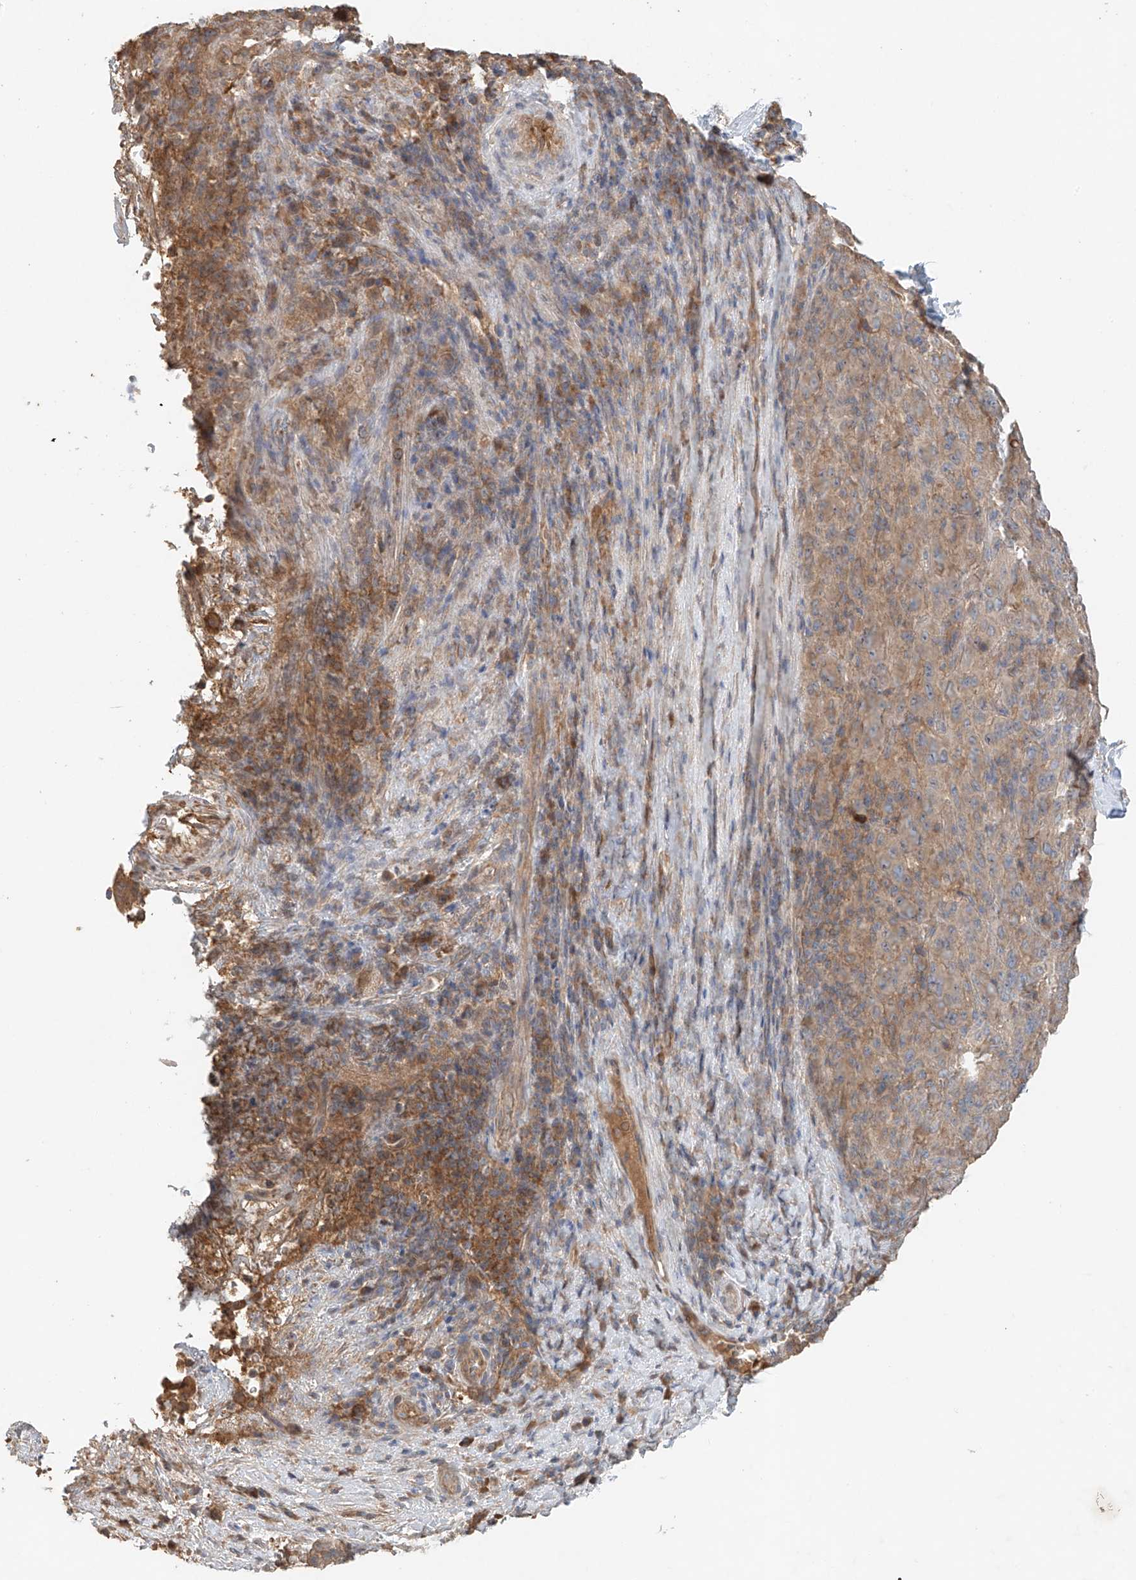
{"staining": {"intensity": "weak", "quantity": ">75%", "location": "cytoplasmic/membranous"}, "tissue": "pancreatic cancer", "cell_type": "Tumor cells", "image_type": "cancer", "snomed": [{"axis": "morphology", "description": "Adenocarcinoma, NOS"}, {"axis": "topography", "description": "Pancreas"}], "caption": "Protein expression analysis of human pancreatic cancer (adenocarcinoma) reveals weak cytoplasmic/membranous expression in approximately >75% of tumor cells. (IHC, brightfield microscopy, high magnification).", "gene": "GNB1L", "patient": {"sex": "male", "age": 63}}